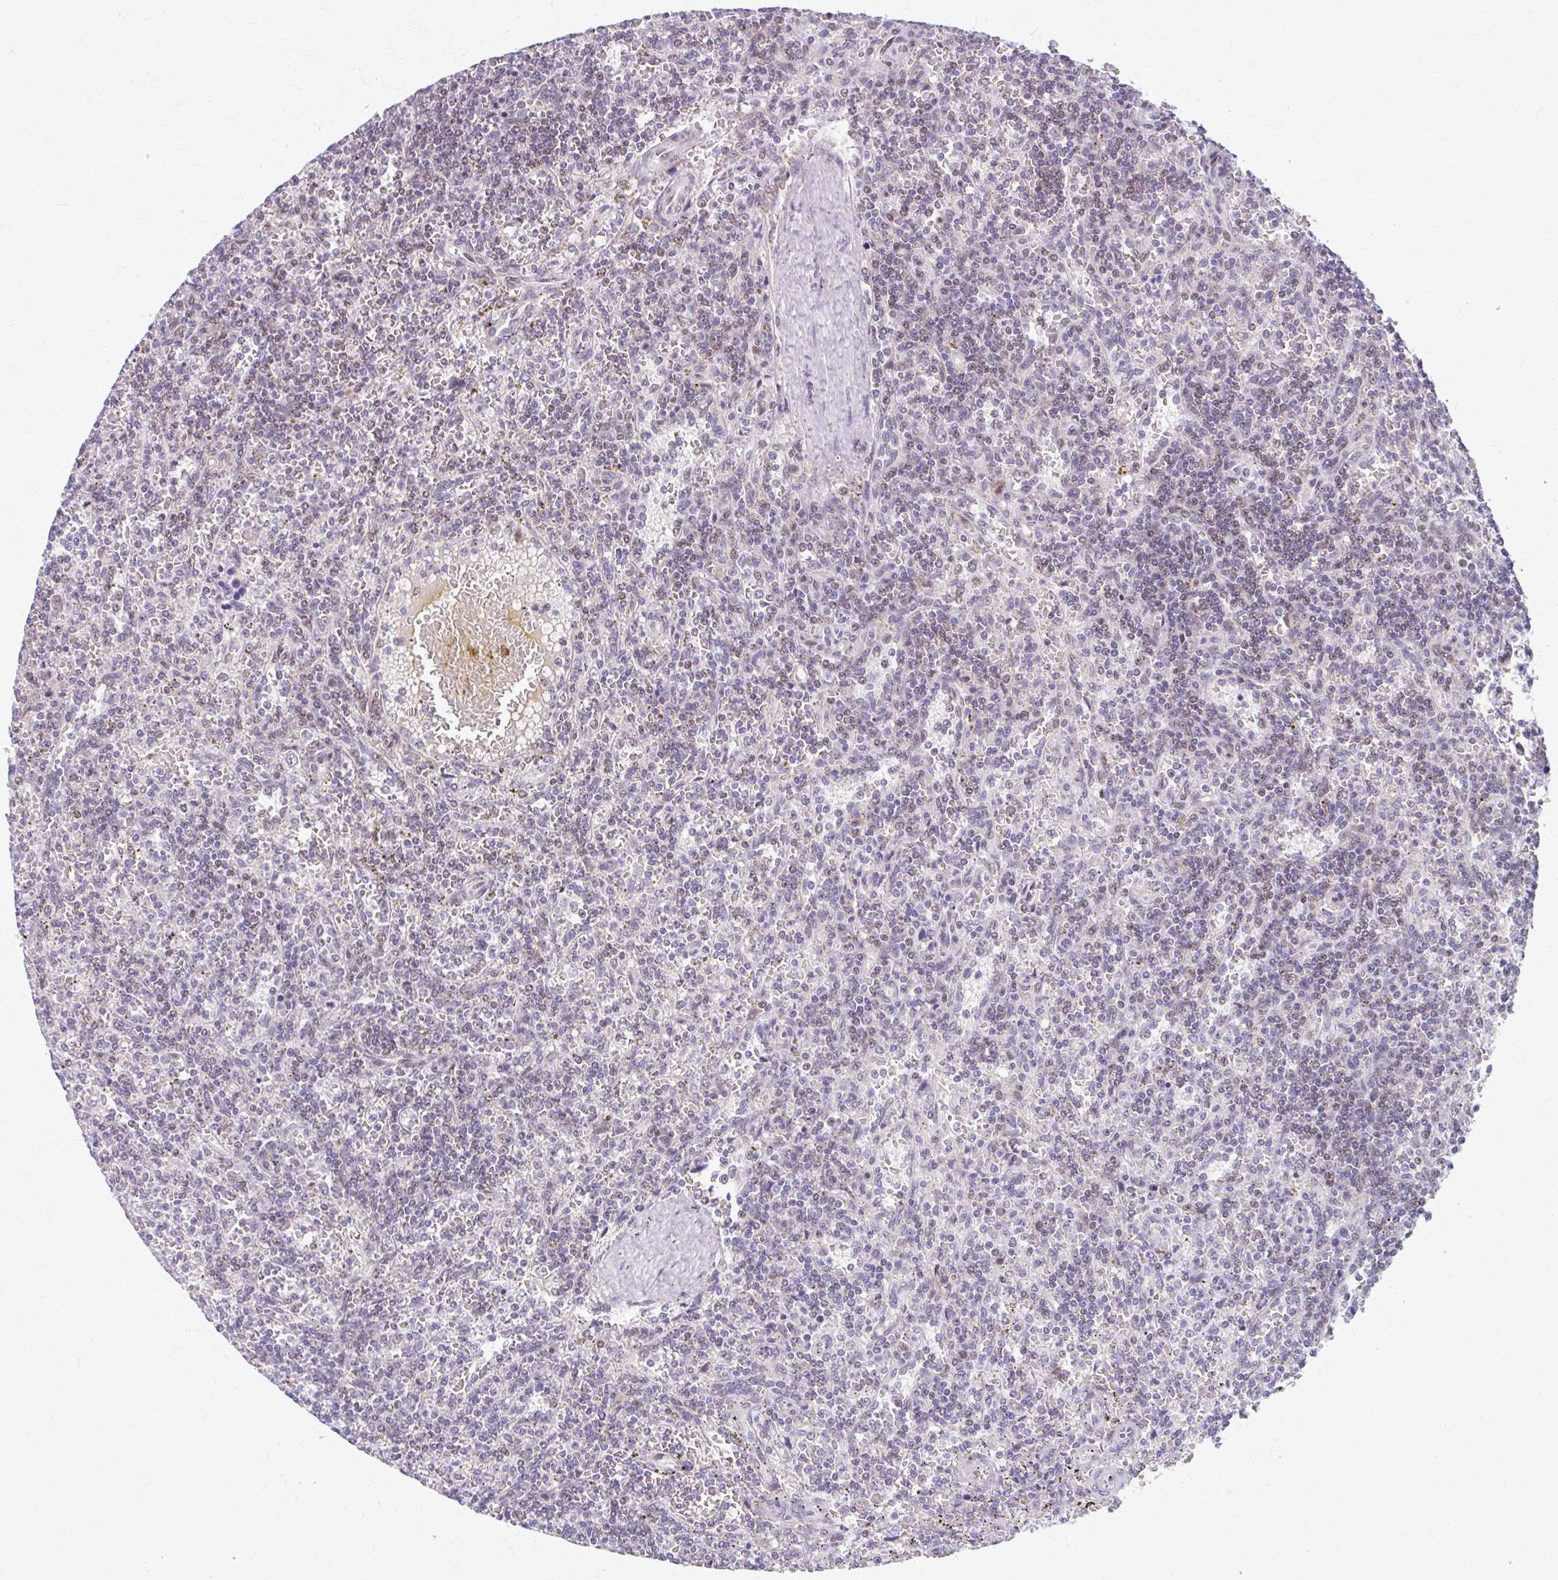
{"staining": {"intensity": "weak", "quantity": "25%-75%", "location": "cytoplasmic/membranous"}, "tissue": "lymphoma", "cell_type": "Tumor cells", "image_type": "cancer", "snomed": [{"axis": "morphology", "description": "Malignant lymphoma, non-Hodgkin's type, Low grade"}, {"axis": "topography", "description": "Spleen"}], "caption": "Immunohistochemistry (IHC) staining of malignant lymphoma, non-Hodgkin's type (low-grade), which demonstrates low levels of weak cytoplasmic/membranous expression in about 25%-75% of tumor cells indicating weak cytoplasmic/membranous protein expression. The staining was performed using DAB (3,3'-diaminobenzidine) (brown) for protein detection and nuclei were counterstained in hematoxylin (blue).", "gene": "BEAN1", "patient": {"sex": "male", "age": 73}}